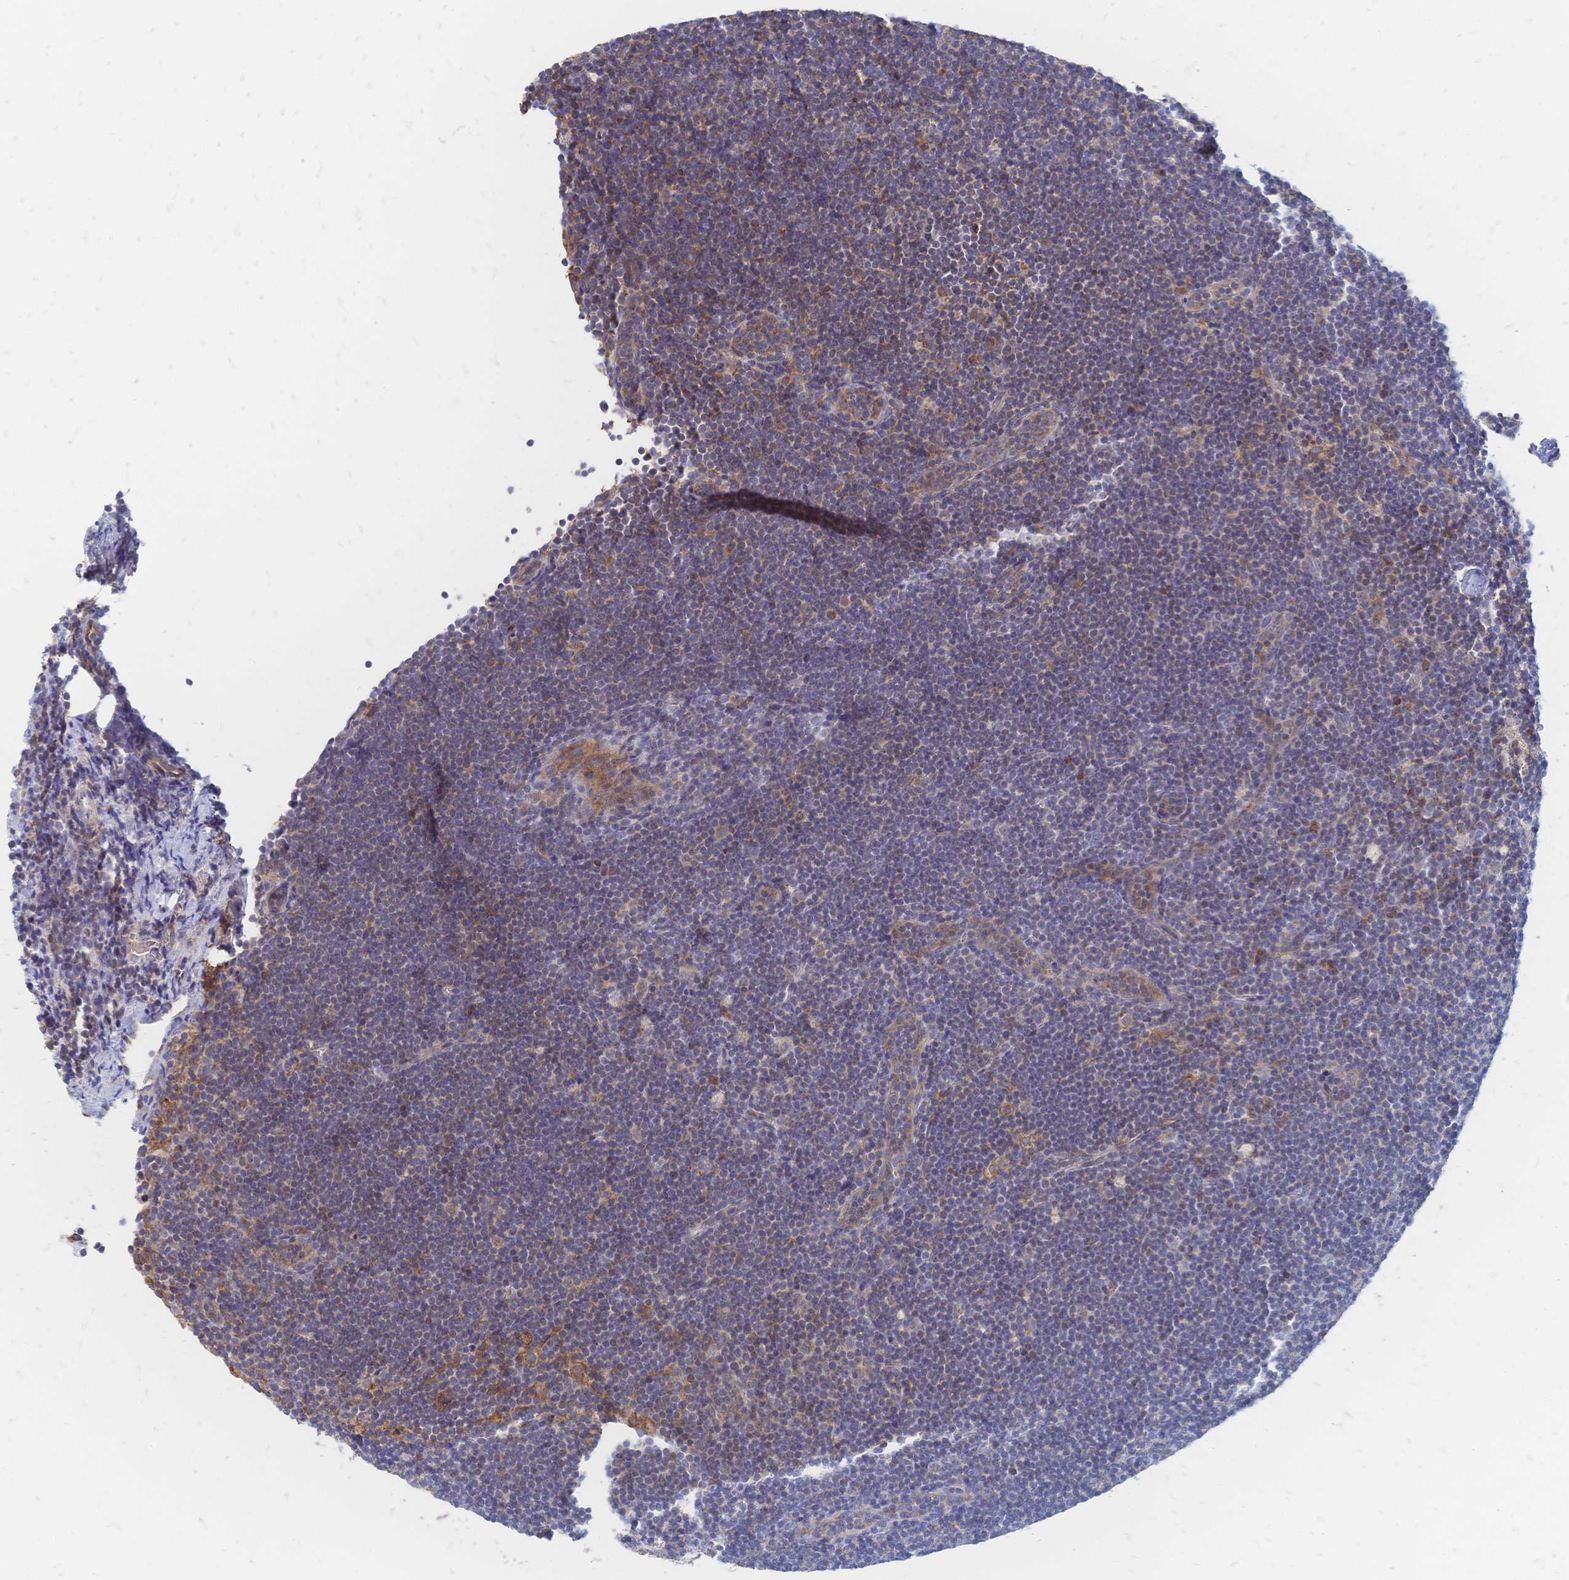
{"staining": {"intensity": "weak", "quantity": "<25%", "location": "cytoplasmic/membranous"}, "tissue": "lymphoma", "cell_type": "Tumor cells", "image_type": "cancer", "snomed": [{"axis": "morphology", "description": "Malignant lymphoma, non-Hodgkin's type, Low grade"}, {"axis": "topography", "description": "Lymph node"}], "caption": "This is an immunohistochemistry (IHC) micrograph of human lymphoma. There is no positivity in tumor cells.", "gene": "SORBS1", "patient": {"sex": "female", "age": 73}}